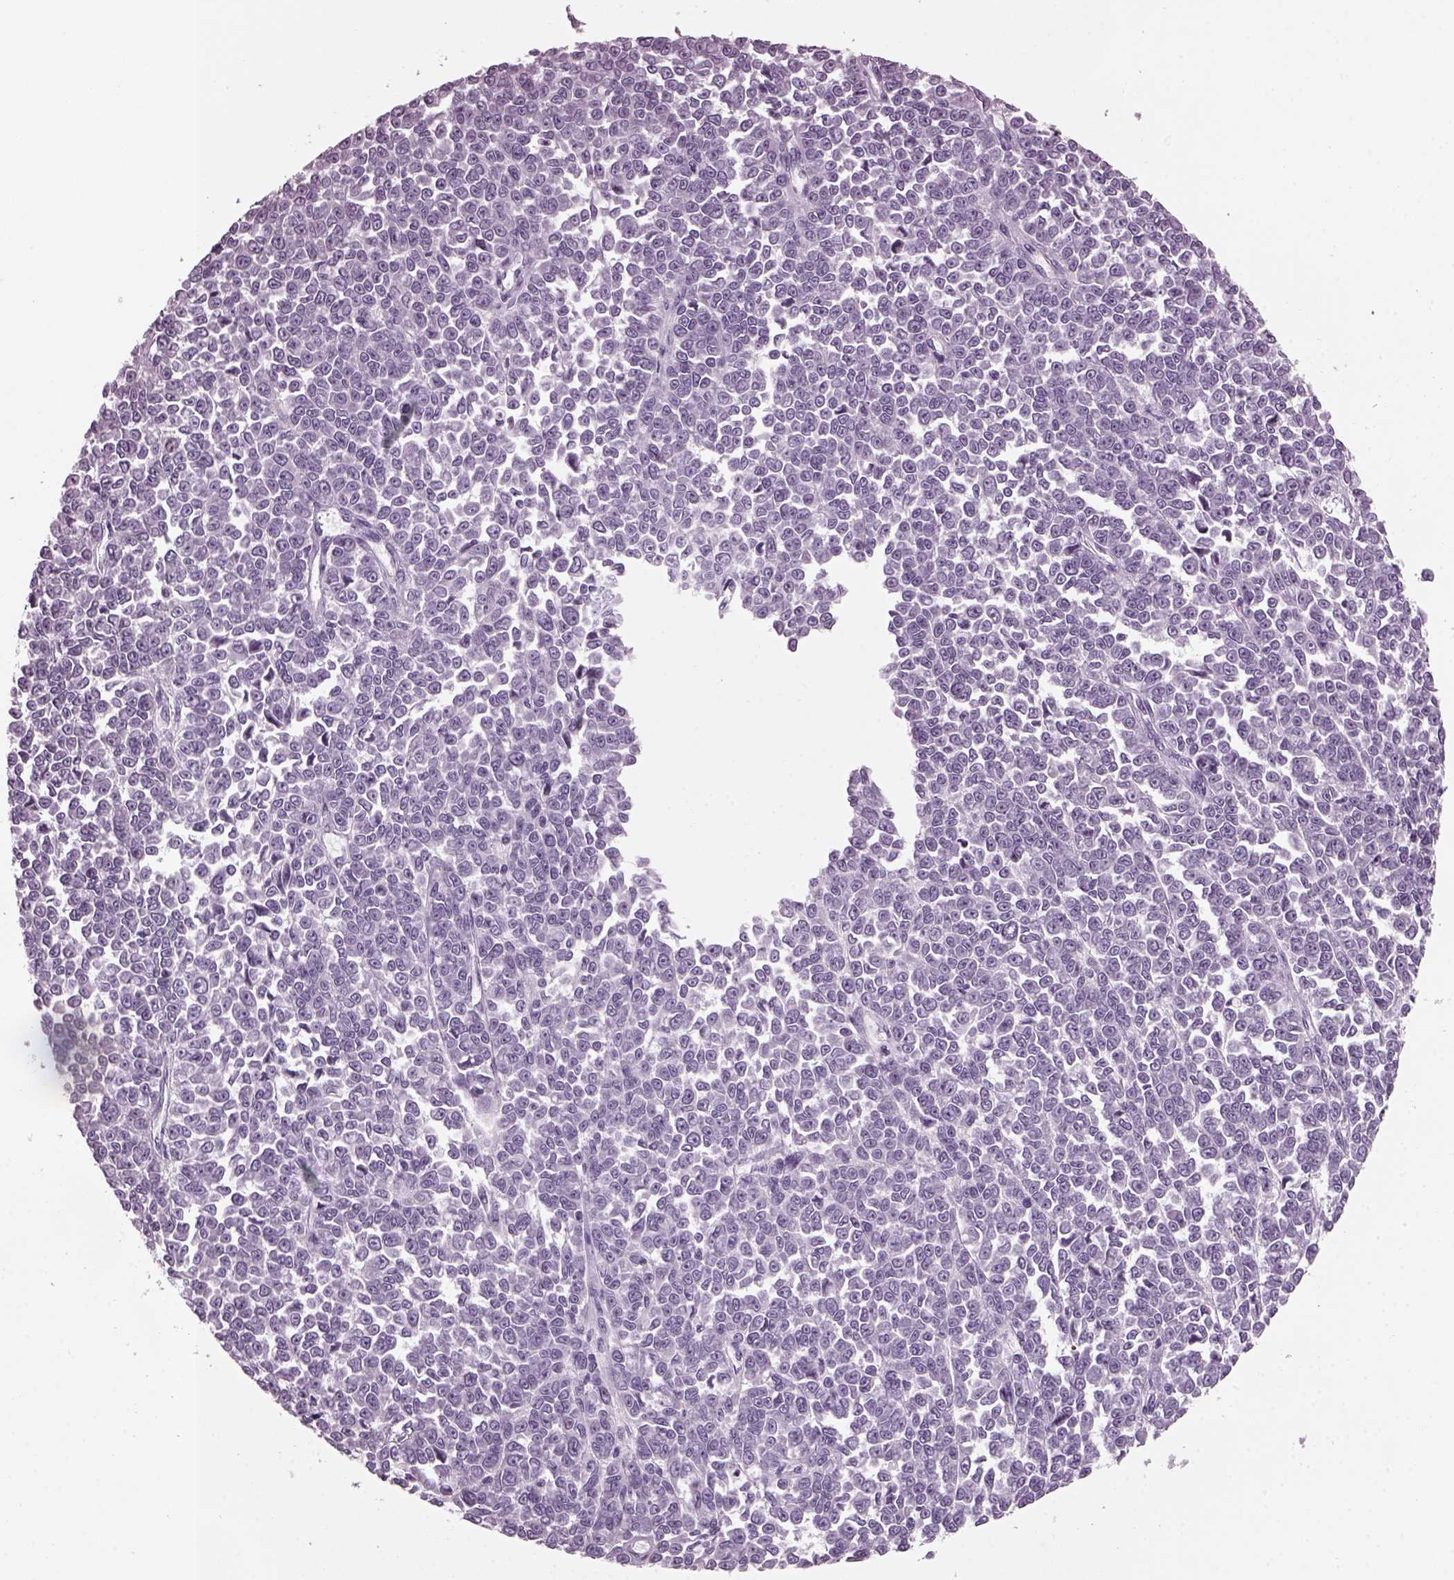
{"staining": {"intensity": "negative", "quantity": "none", "location": "none"}, "tissue": "melanoma", "cell_type": "Tumor cells", "image_type": "cancer", "snomed": [{"axis": "morphology", "description": "Malignant melanoma, NOS"}, {"axis": "topography", "description": "Skin"}], "caption": "IHC of human malignant melanoma reveals no positivity in tumor cells. (DAB (3,3'-diaminobenzidine) IHC, high magnification).", "gene": "DPYSL5", "patient": {"sex": "female", "age": 95}}